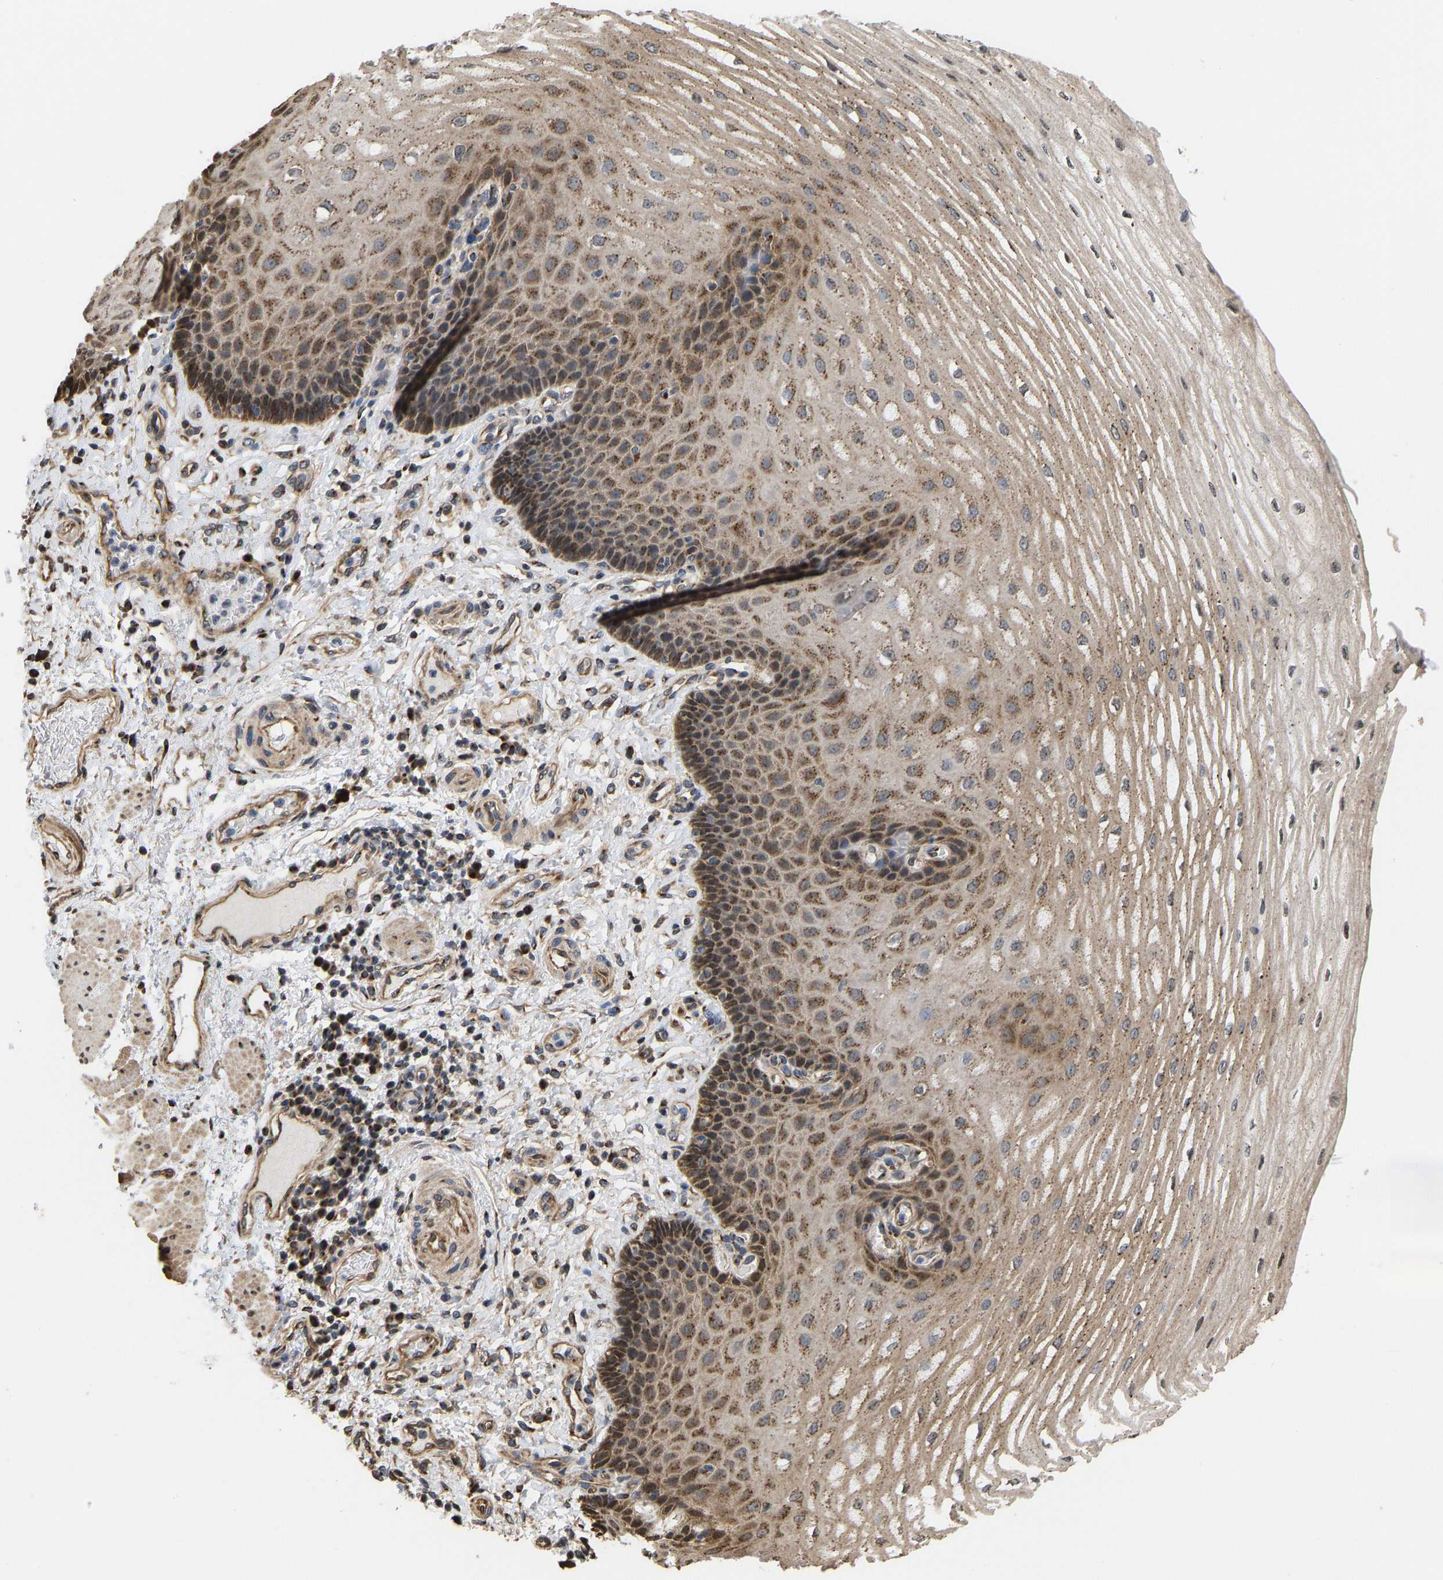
{"staining": {"intensity": "moderate", "quantity": ">75%", "location": "cytoplasmic/membranous"}, "tissue": "esophagus", "cell_type": "Squamous epithelial cells", "image_type": "normal", "snomed": [{"axis": "morphology", "description": "Normal tissue, NOS"}, {"axis": "topography", "description": "Esophagus"}], "caption": "Protein analysis of benign esophagus displays moderate cytoplasmic/membranous positivity in approximately >75% of squamous epithelial cells.", "gene": "YIPF4", "patient": {"sex": "male", "age": 54}}